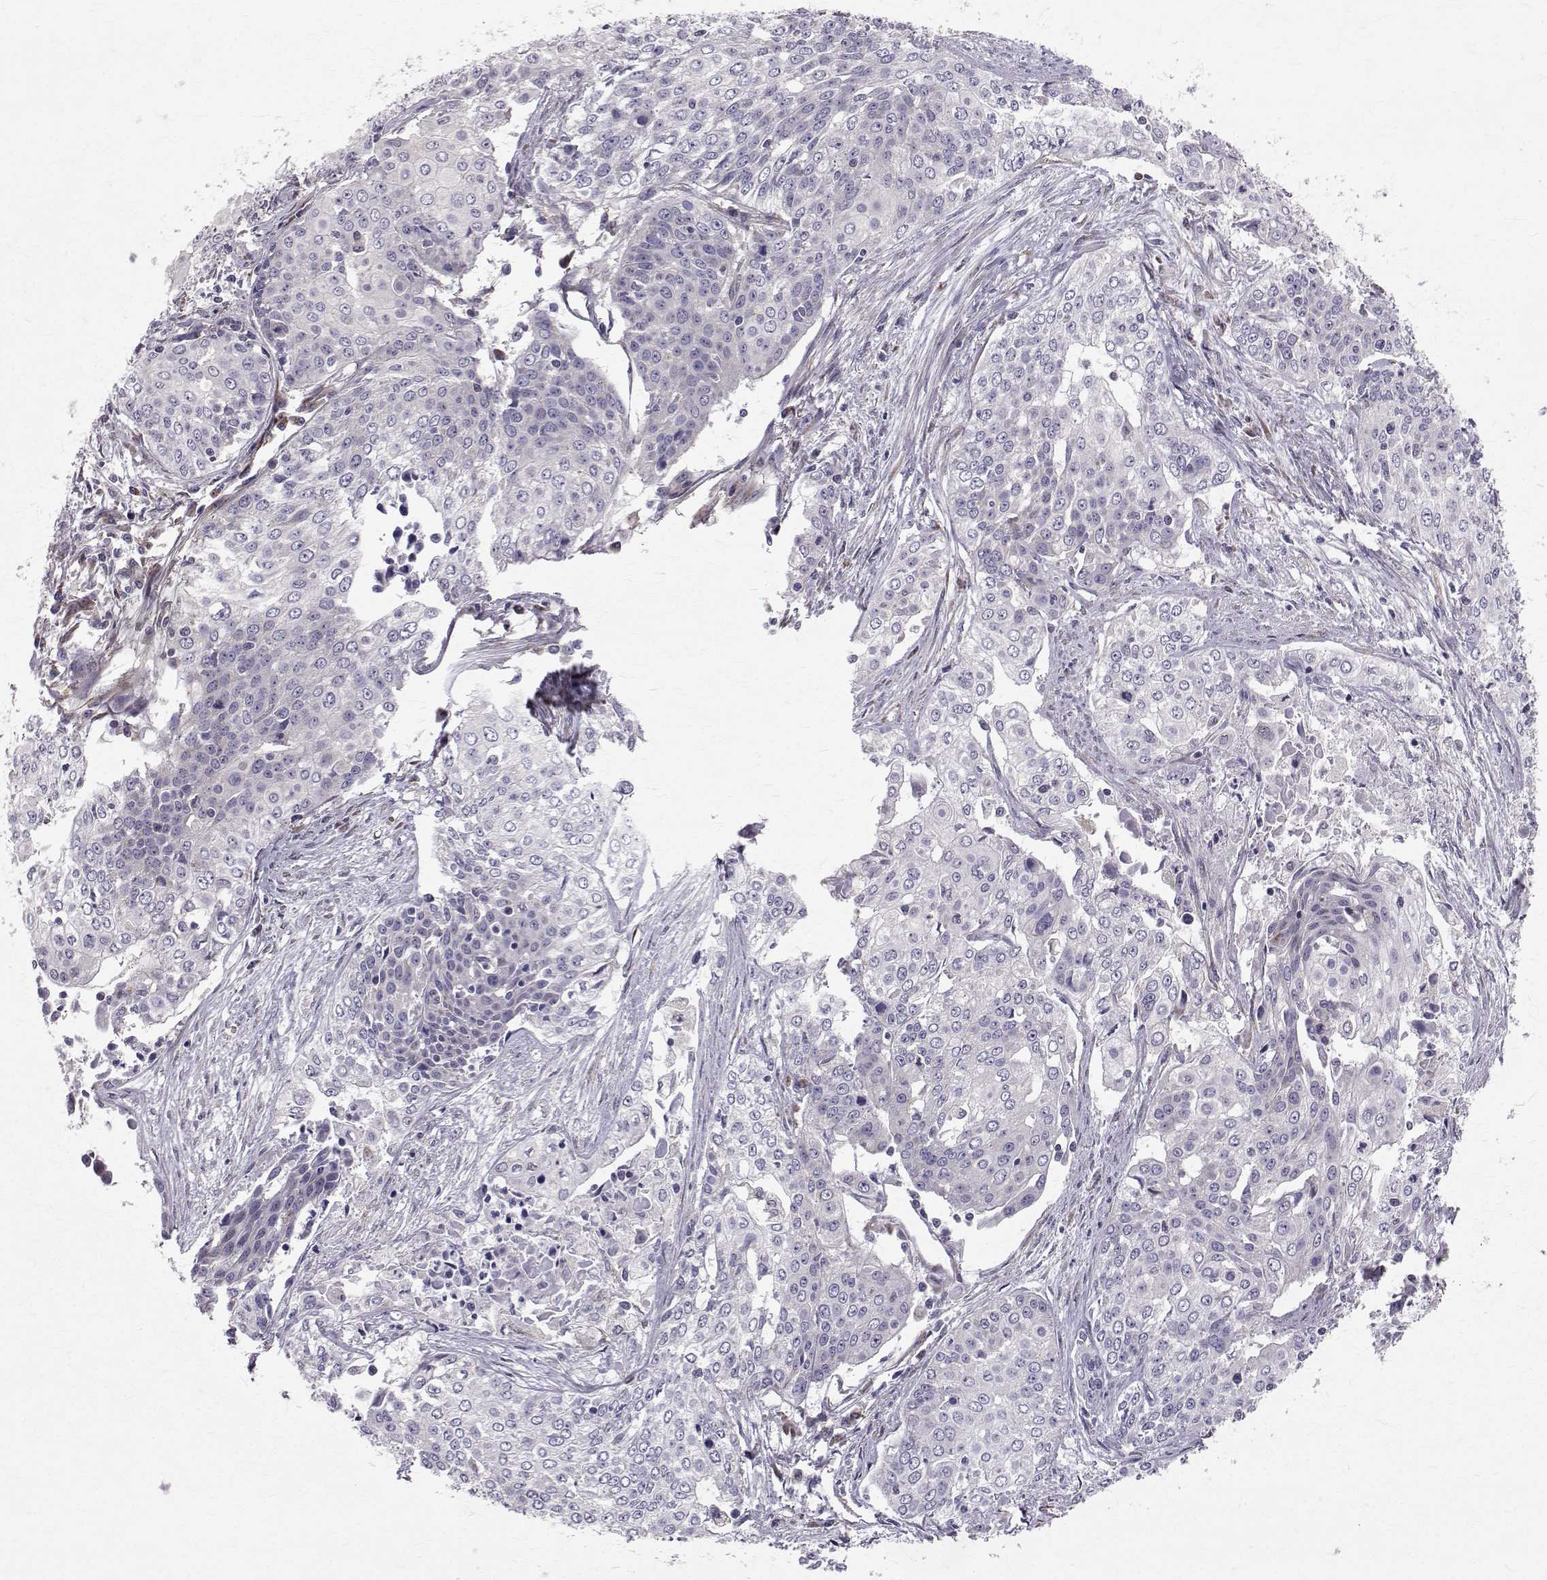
{"staining": {"intensity": "negative", "quantity": "none", "location": "none"}, "tissue": "cervical cancer", "cell_type": "Tumor cells", "image_type": "cancer", "snomed": [{"axis": "morphology", "description": "Squamous cell carcinoma, NOS"}, {"axis": "topography", "description": "Cervix"}], "caption": "Immunohistochemical staining of cervical squamous cell carcinoma displays no significant expression in tumor cells.", "gene": "ARFGAP1", "patient": {"sex": "female", "age": 39}}